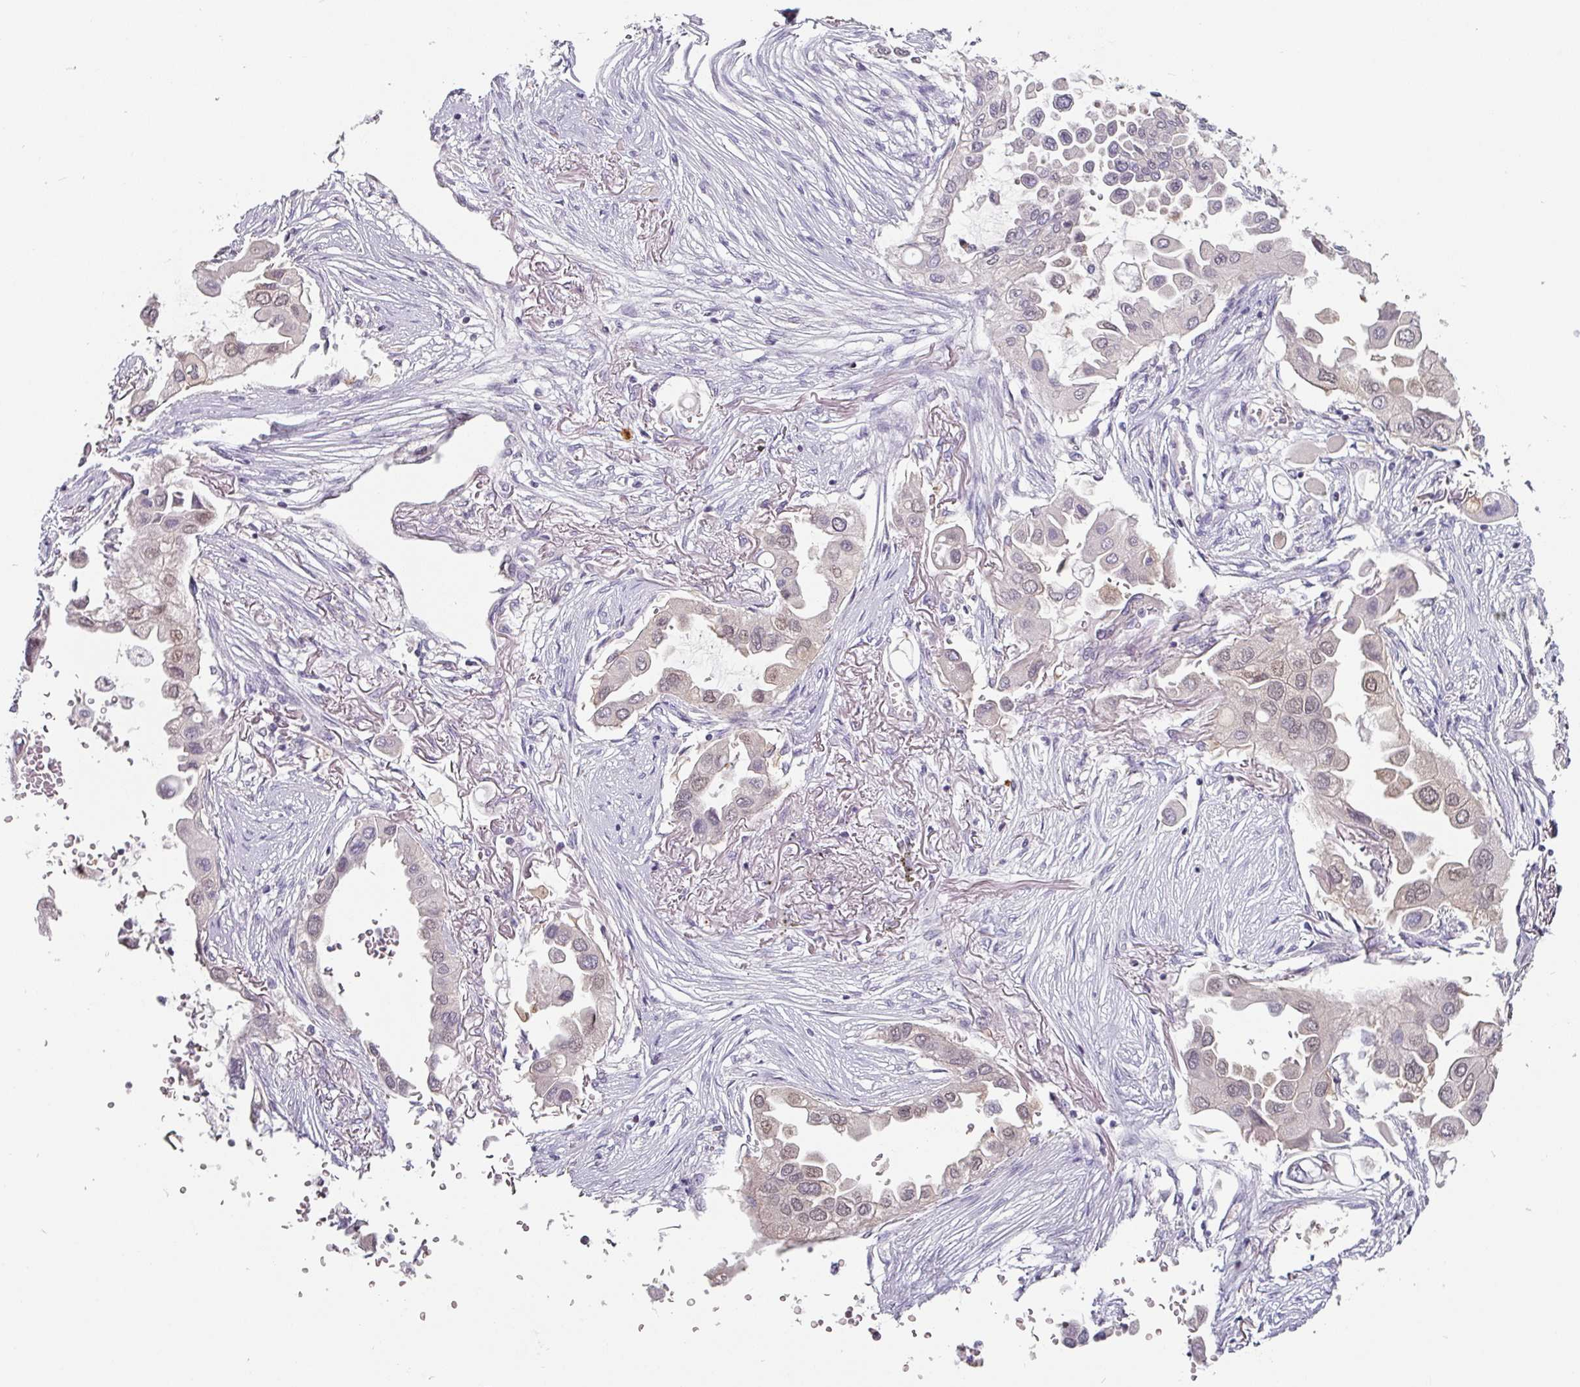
{"staining": {"intensity": "weak", "quantity": "<25%", "location": "nuclear"}, "tissue": "lung cancer", "cell_type": "Tumor cells", "image_type": "cancer", "snomed": [{"axis": "morphology", "description": "Adenocarcinoma, NOS"}, {"axis": "topography", "description": "Lung"}], "caption": "IHC of human lung cancer displays no expression in tumor cells.", "gene": "ZBTB6", "patient": {"sex": "female", "age": 76}}